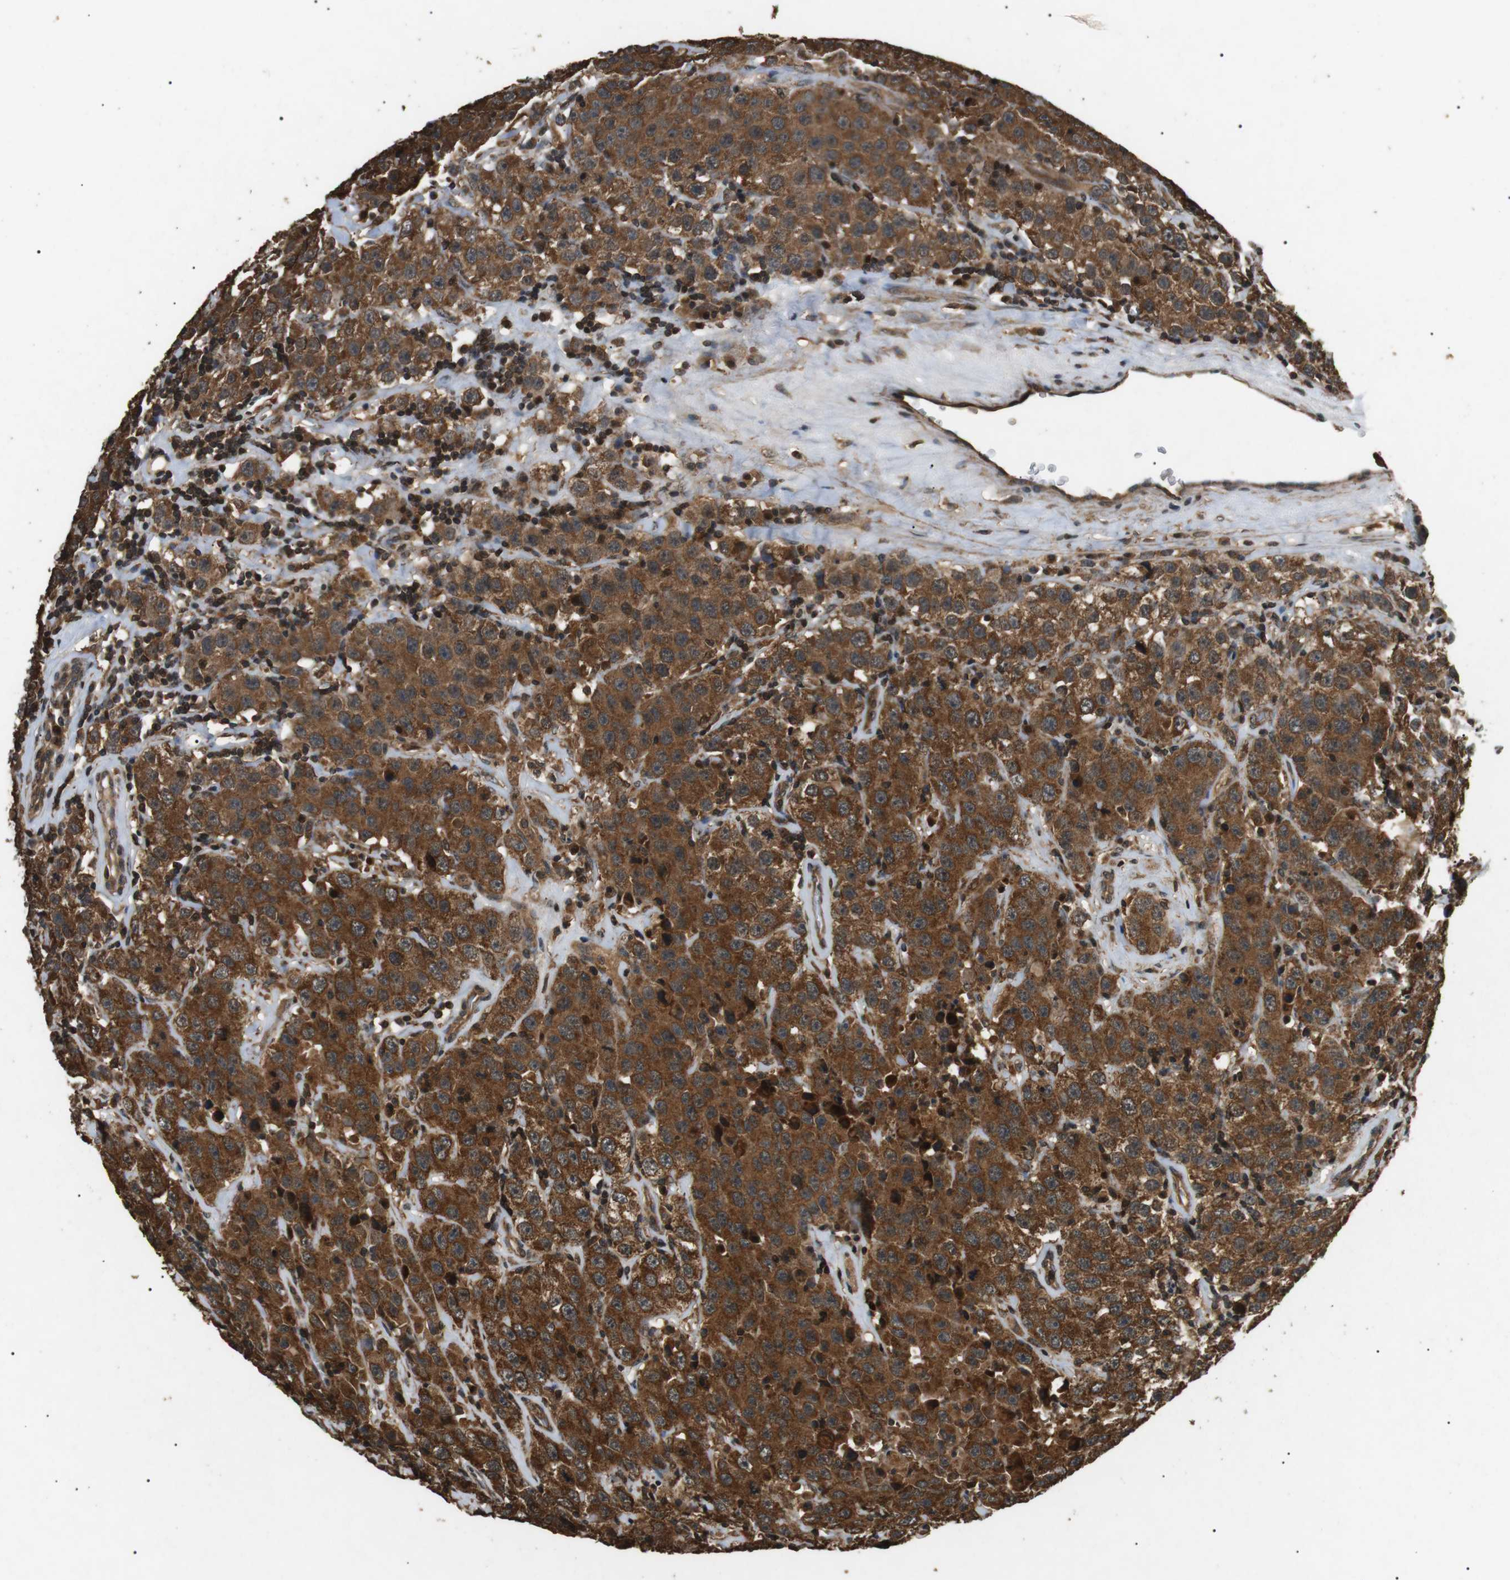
{"staining": {"intensity": "strong", "quantity": ">75%", "location": "cytoplasmic/membranous"}, "tissue": "testis cancer", "cell_type": "Tumor cells", "image_type": "cancer", "snomed": [{"axis": "morphology", "description": "Seminoma, NOS"}, {"axis": "topography", "description": "Testis"}], "caption": "The immunohistochemical stain highlights strong cytoplasmic/membranous expression in tumor cells of testis cancer tissue.", "gene": "TBC1D15", "patient": {"sex": "male", "age": 52}}